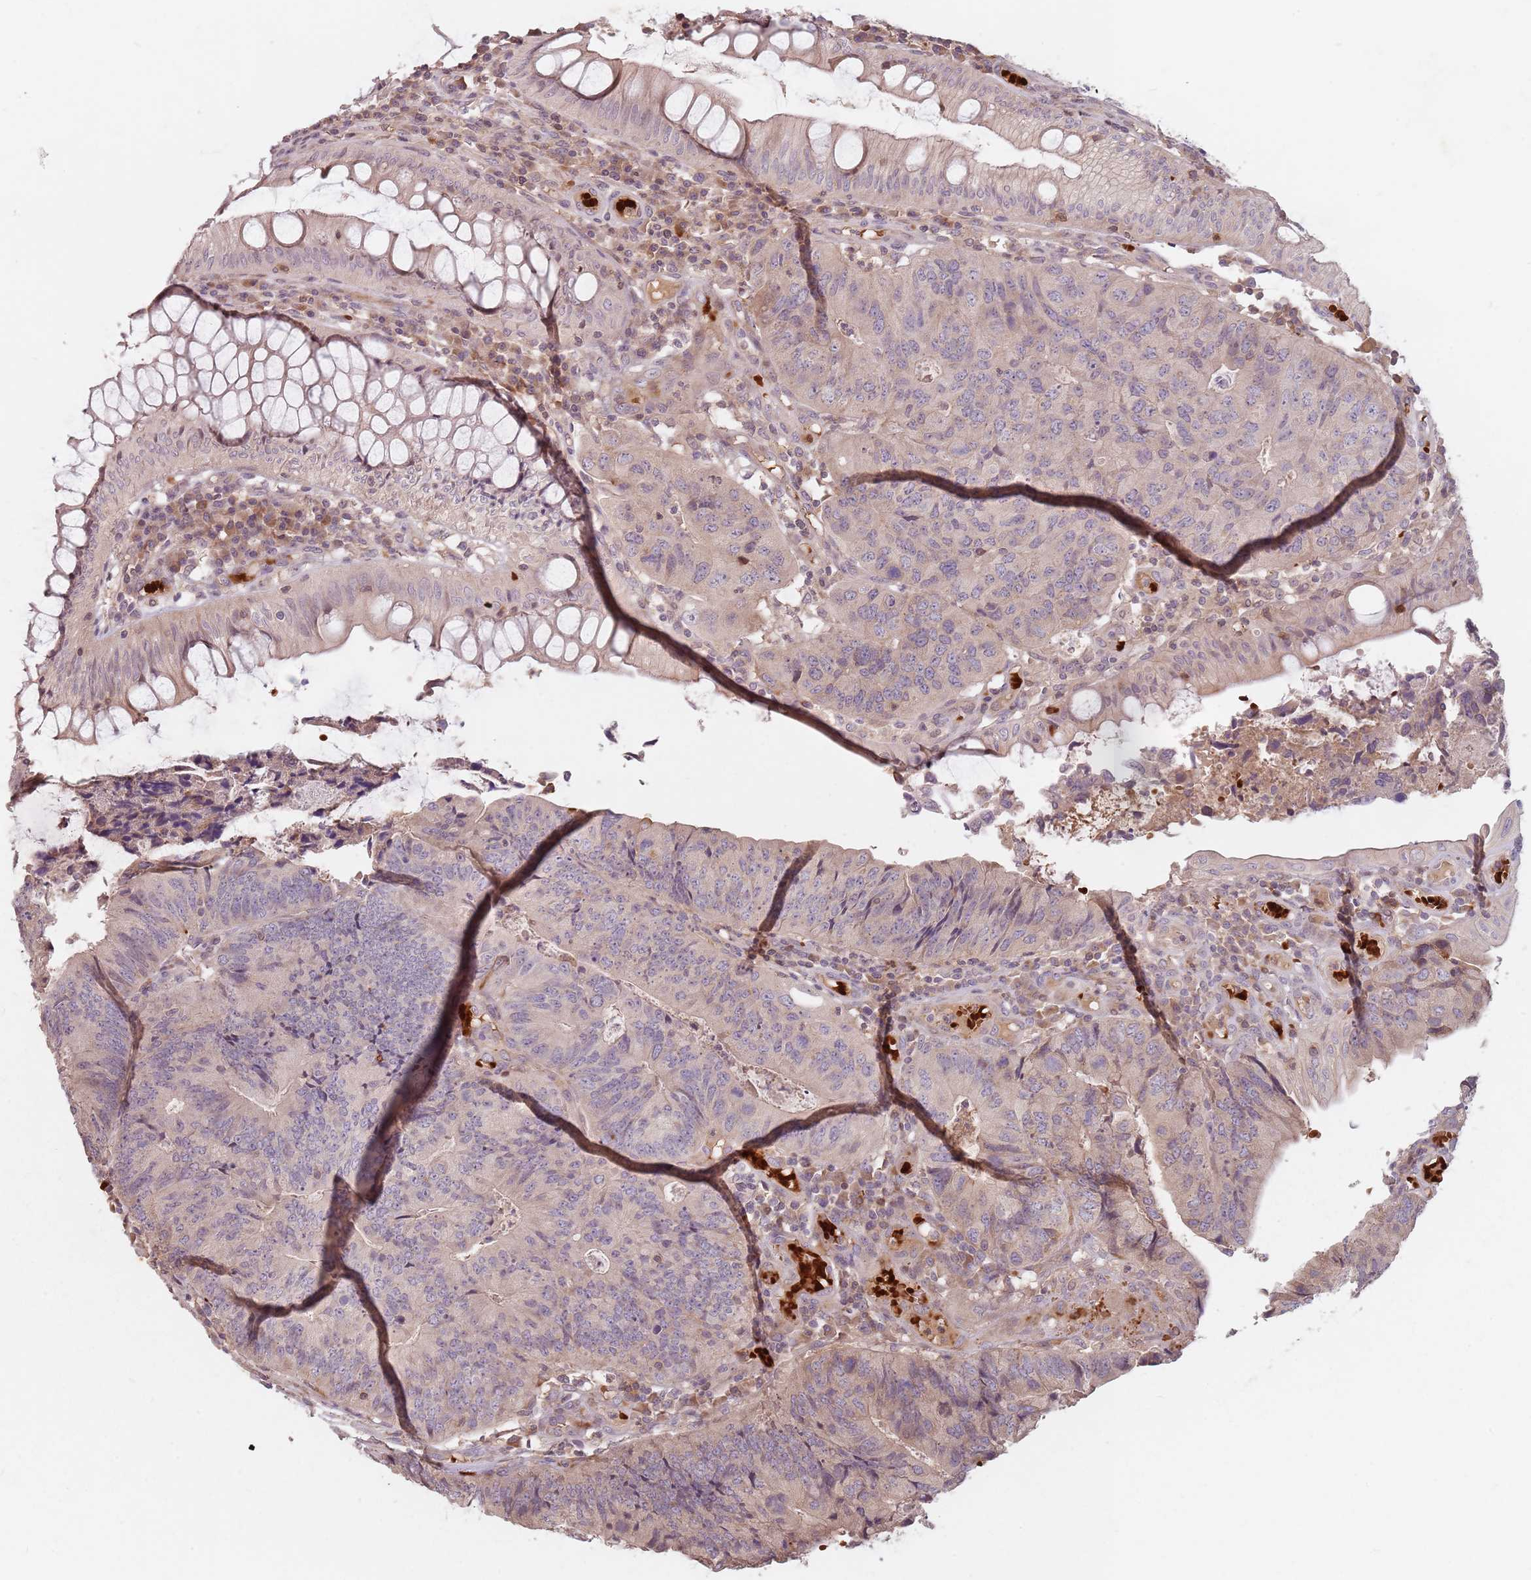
{"staining": {"intensity": "weak", "quantity": "25%-75%", "location": "cytoplasmic/membranous"}, "tissue": "colorectal cancer", "cell_type": "Tumor cells", "image_type": "cancer", "snomed": [{"axis": "morphology", "description": "Adenocarcinoma, NOS"}, {"axis": "topography", "description": "Colon"}], "caption": "IHC micrograph of neoplastic tissue: human colorectal cancer stained using immunohistochemistry shows low levels of weak protein expression localized specifically in the cytoplasmic/membranous of tumor cells, appearing as a cytoplasmic/membranous brown color.", "gene": "GPR180", "patient": {"sex": "female", "age": 67}}